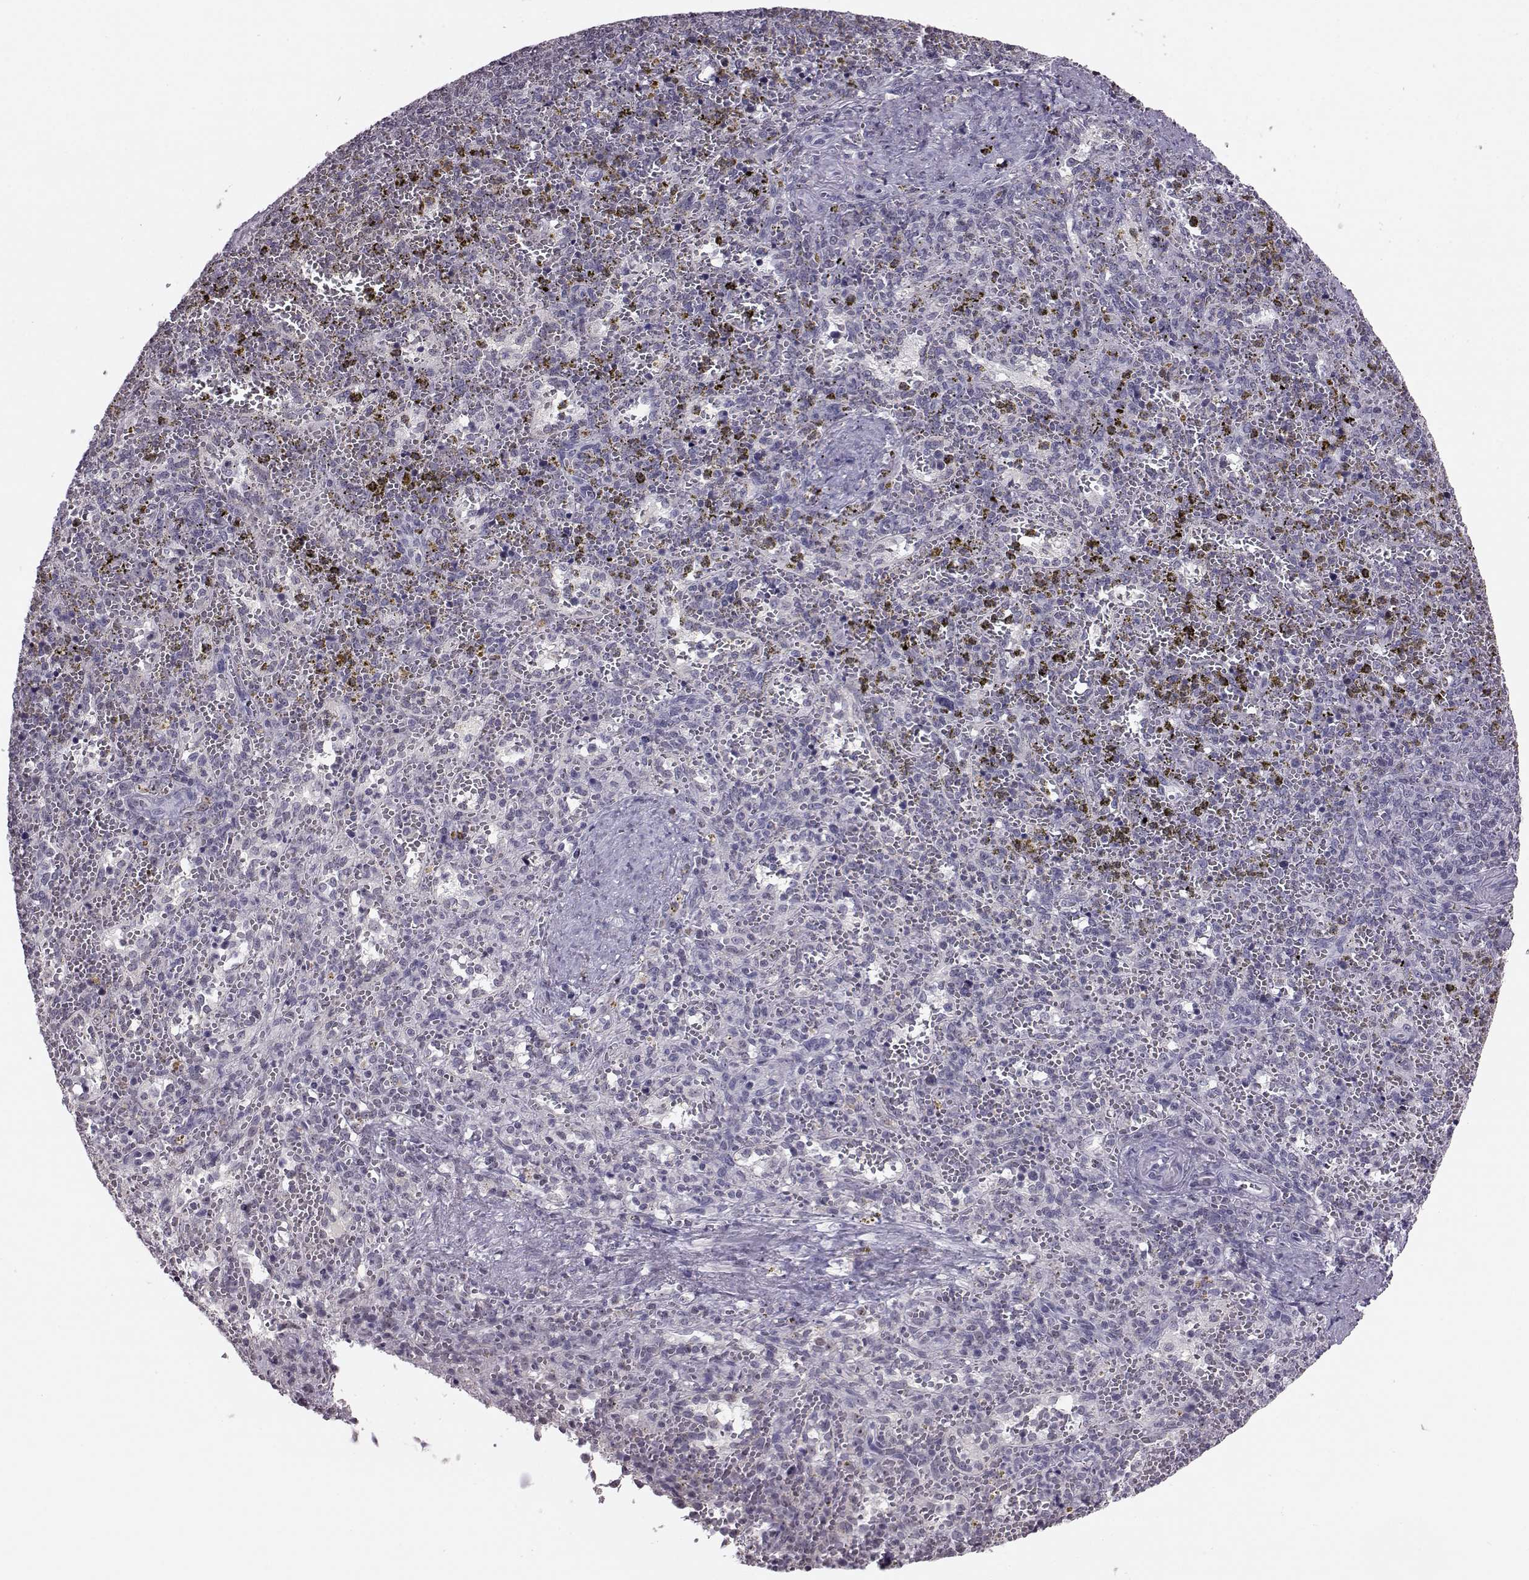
{"staining": {"intensity": "negative", "quantity": "none", "location": "none"}, "tissue": "spleen", "cell_type": "Cells in red pulp", "image_type": "normal", "snomed": [{"axis": "morphology", "description": "Normal tissue, NOS"}, {"axis": "topography", "description": "Spleen"}], "caption": "The IHC image has no significant expression in cells in red pulp of spleen.", "gene": "ALDH3A1", "patient": {"sex": "female", "age": 50}}